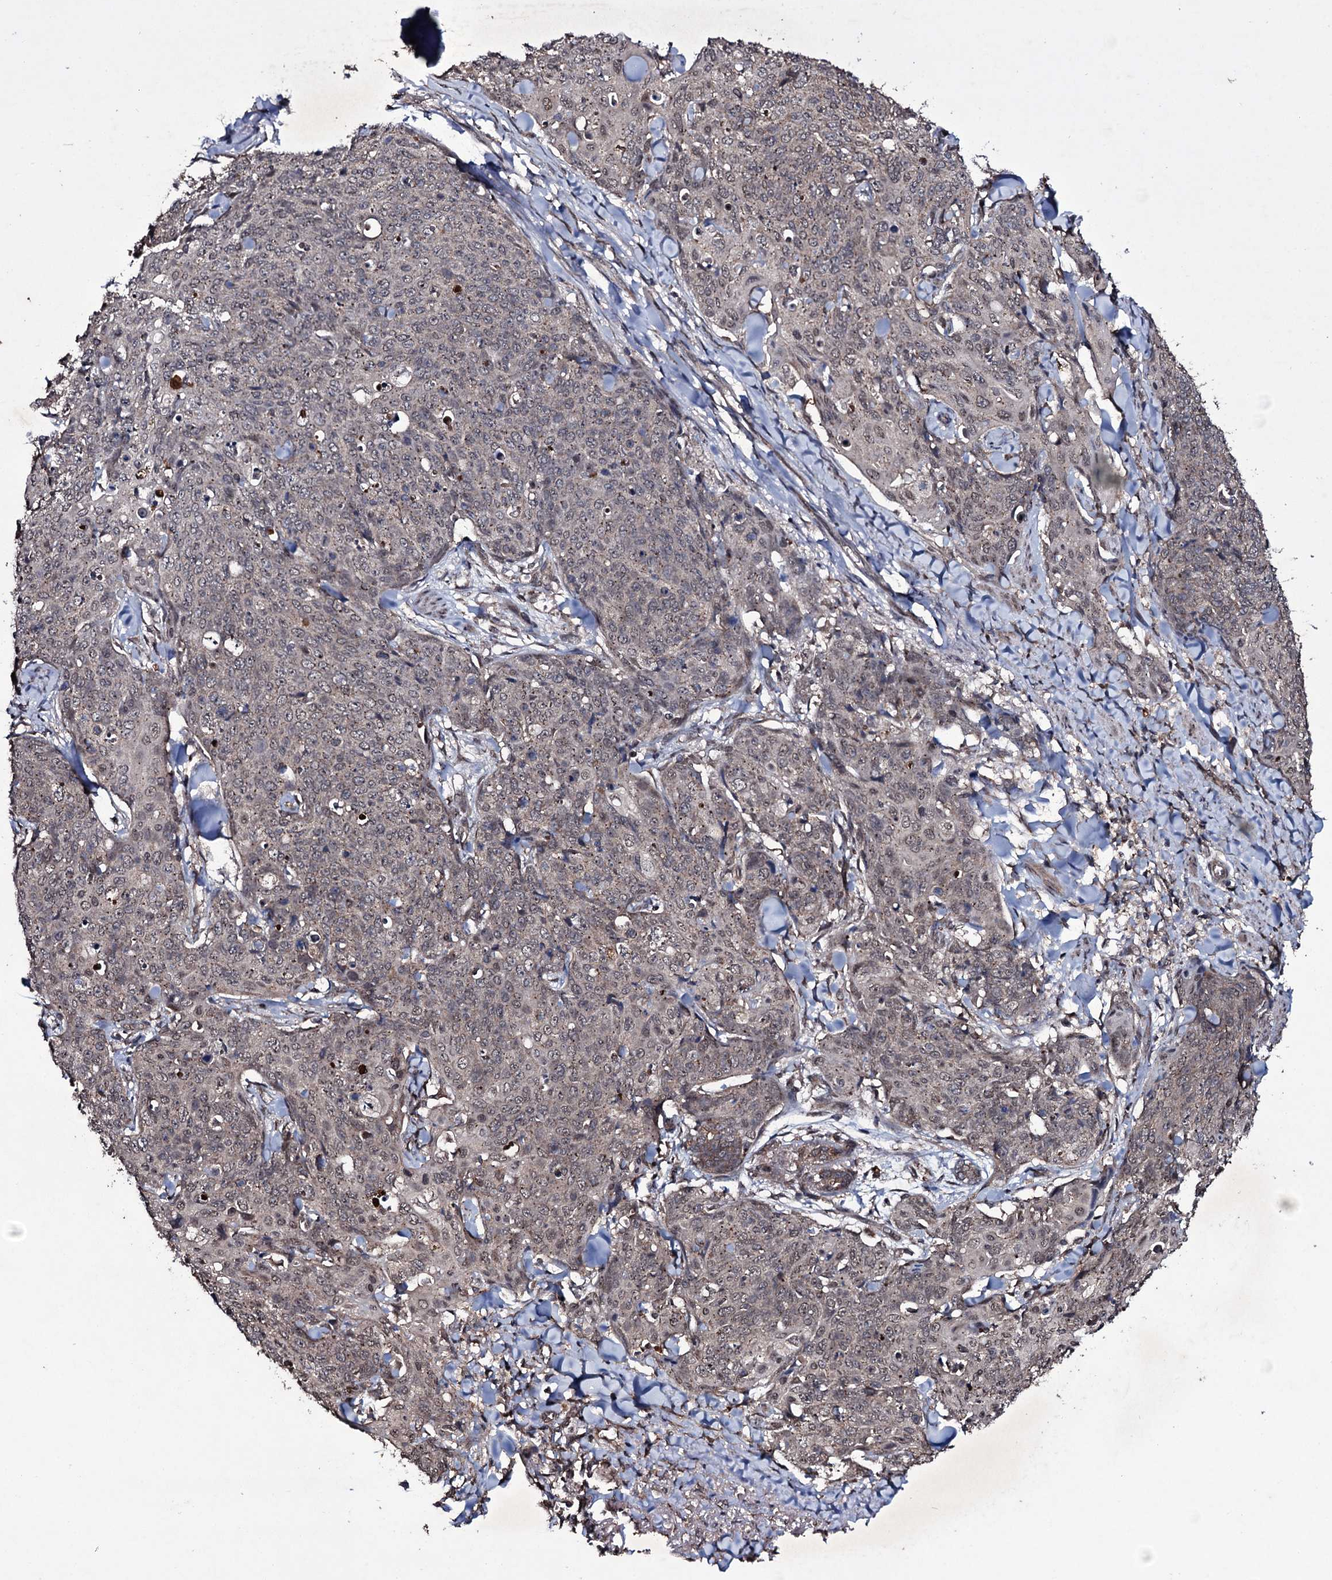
{"staining": {"intensity": "weak", "quantity": "<25%", "location": "cytoplasmic/membranous"}, "tissue": "skin cancer", "cell_type": "Tumor cells", "image_type": "cancer", "snomed": [{"axis": "morphology", "description": "Squamous cell carcinoma, NOS"}, {"axis": "topography", "description": "Skin"}, {"axis": "topography", "description": "Vulva"}], "caption": "Immunohistochemistry of human skin cancer (squamous cell carcinoma) exhibits no positivity in tumor cells.", "gene": "MRPS31", "patient": {"sex": "female", "age": 85}}